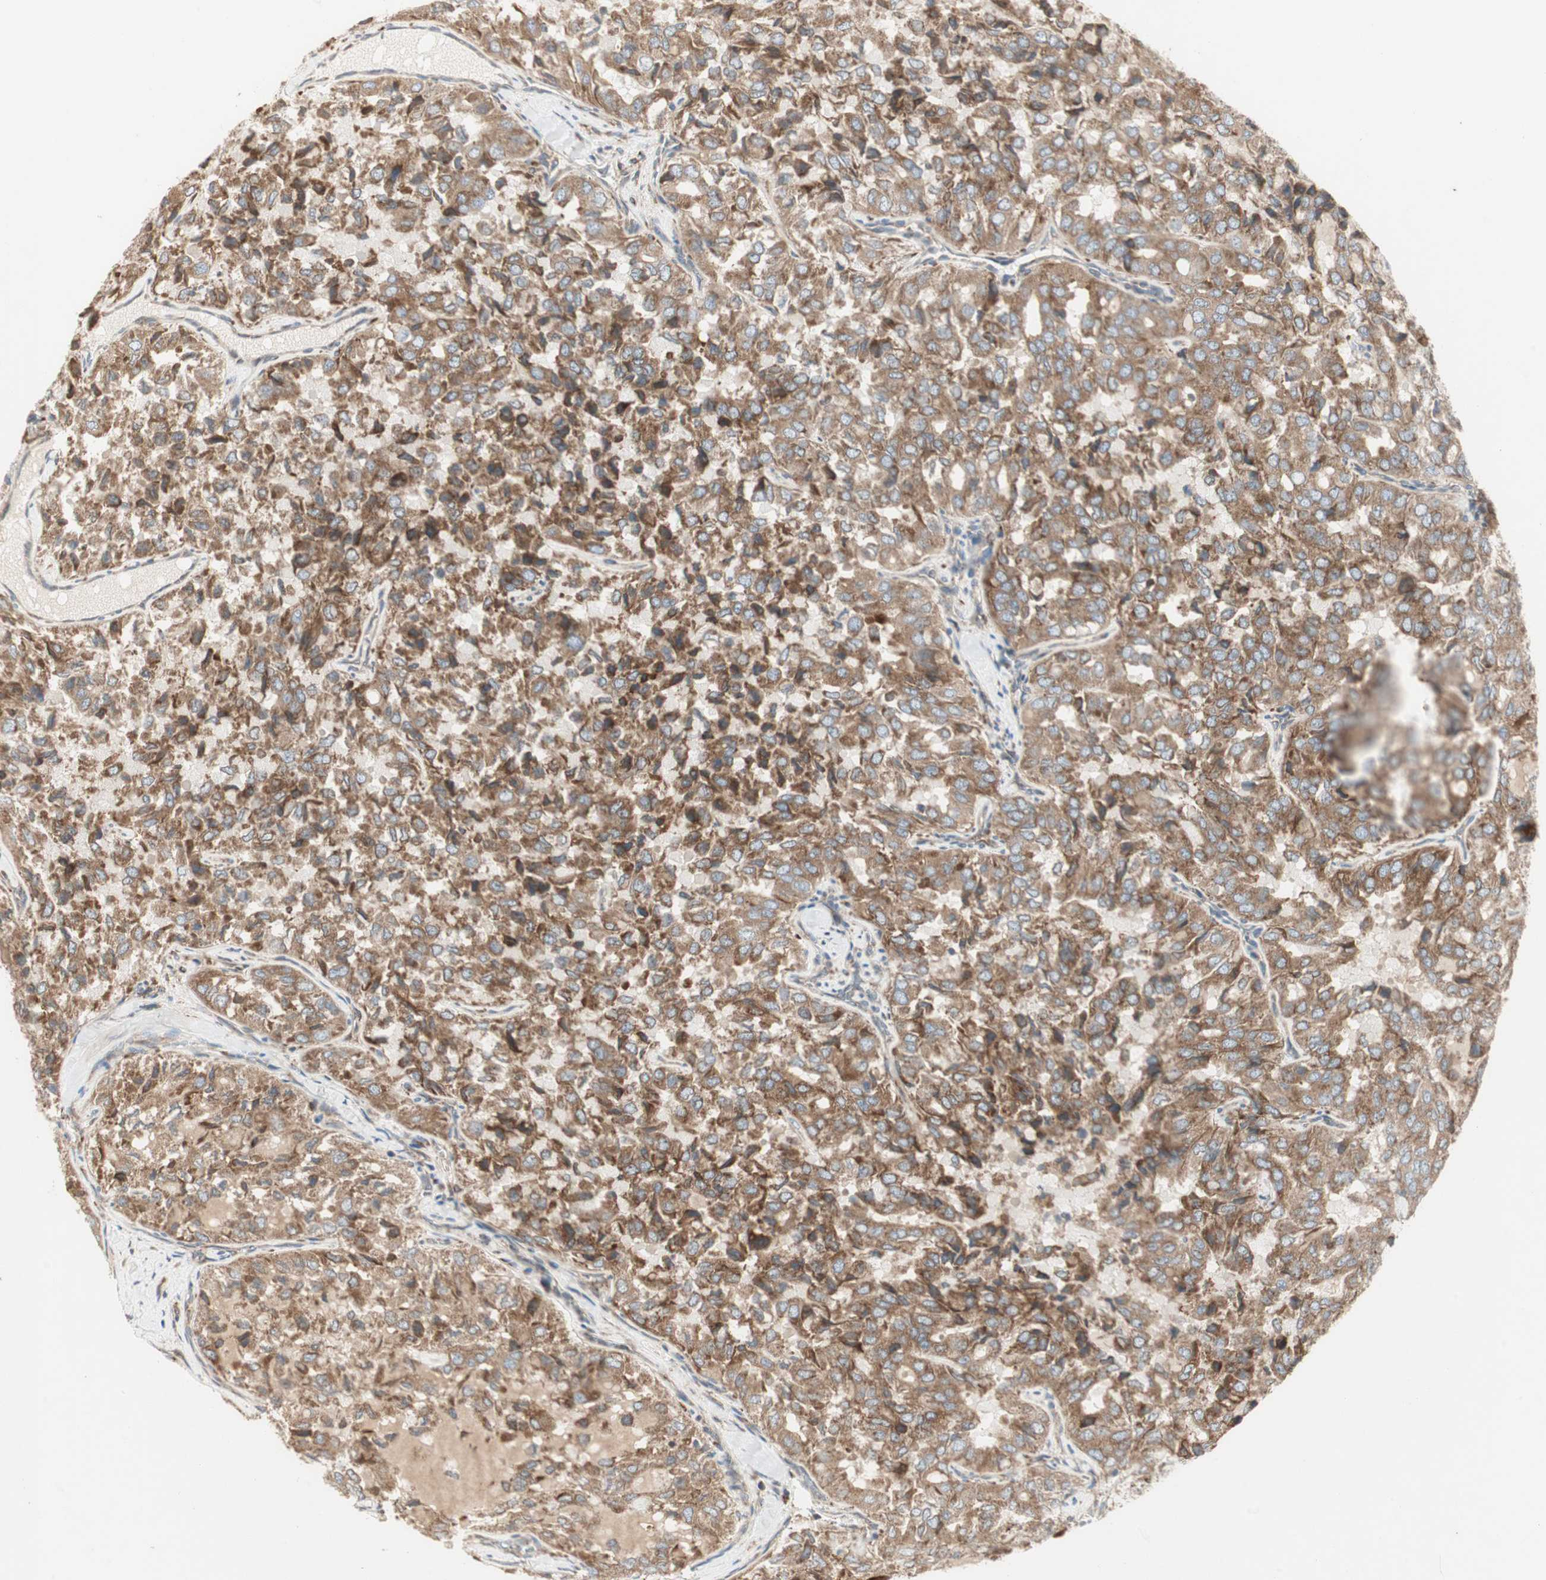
{"staining": {"intensity": "moderate", "quantity": ">75%", "location": "cytoplasmic/membranous"}, "tissue": "thyroid cancer", "cell_type": "Tumor cells", "image_type": "cancer", "snomed": [{"axis": "morphology", "description": "Follicular adenoma carcinoma, NOS"}, {"axis": "topography", "description": "Thyroid gland"}], "caption": "Approximately >75% of tumor cells in human thyroid cancer (follicular adenoma carcinoma) demonstrate moderate cytoplasmic/membranous protein positivity as visualized by brown immunohistochemical staining.", "gene": "H6PD", "patient": {"sex": "male", "age": 75}}